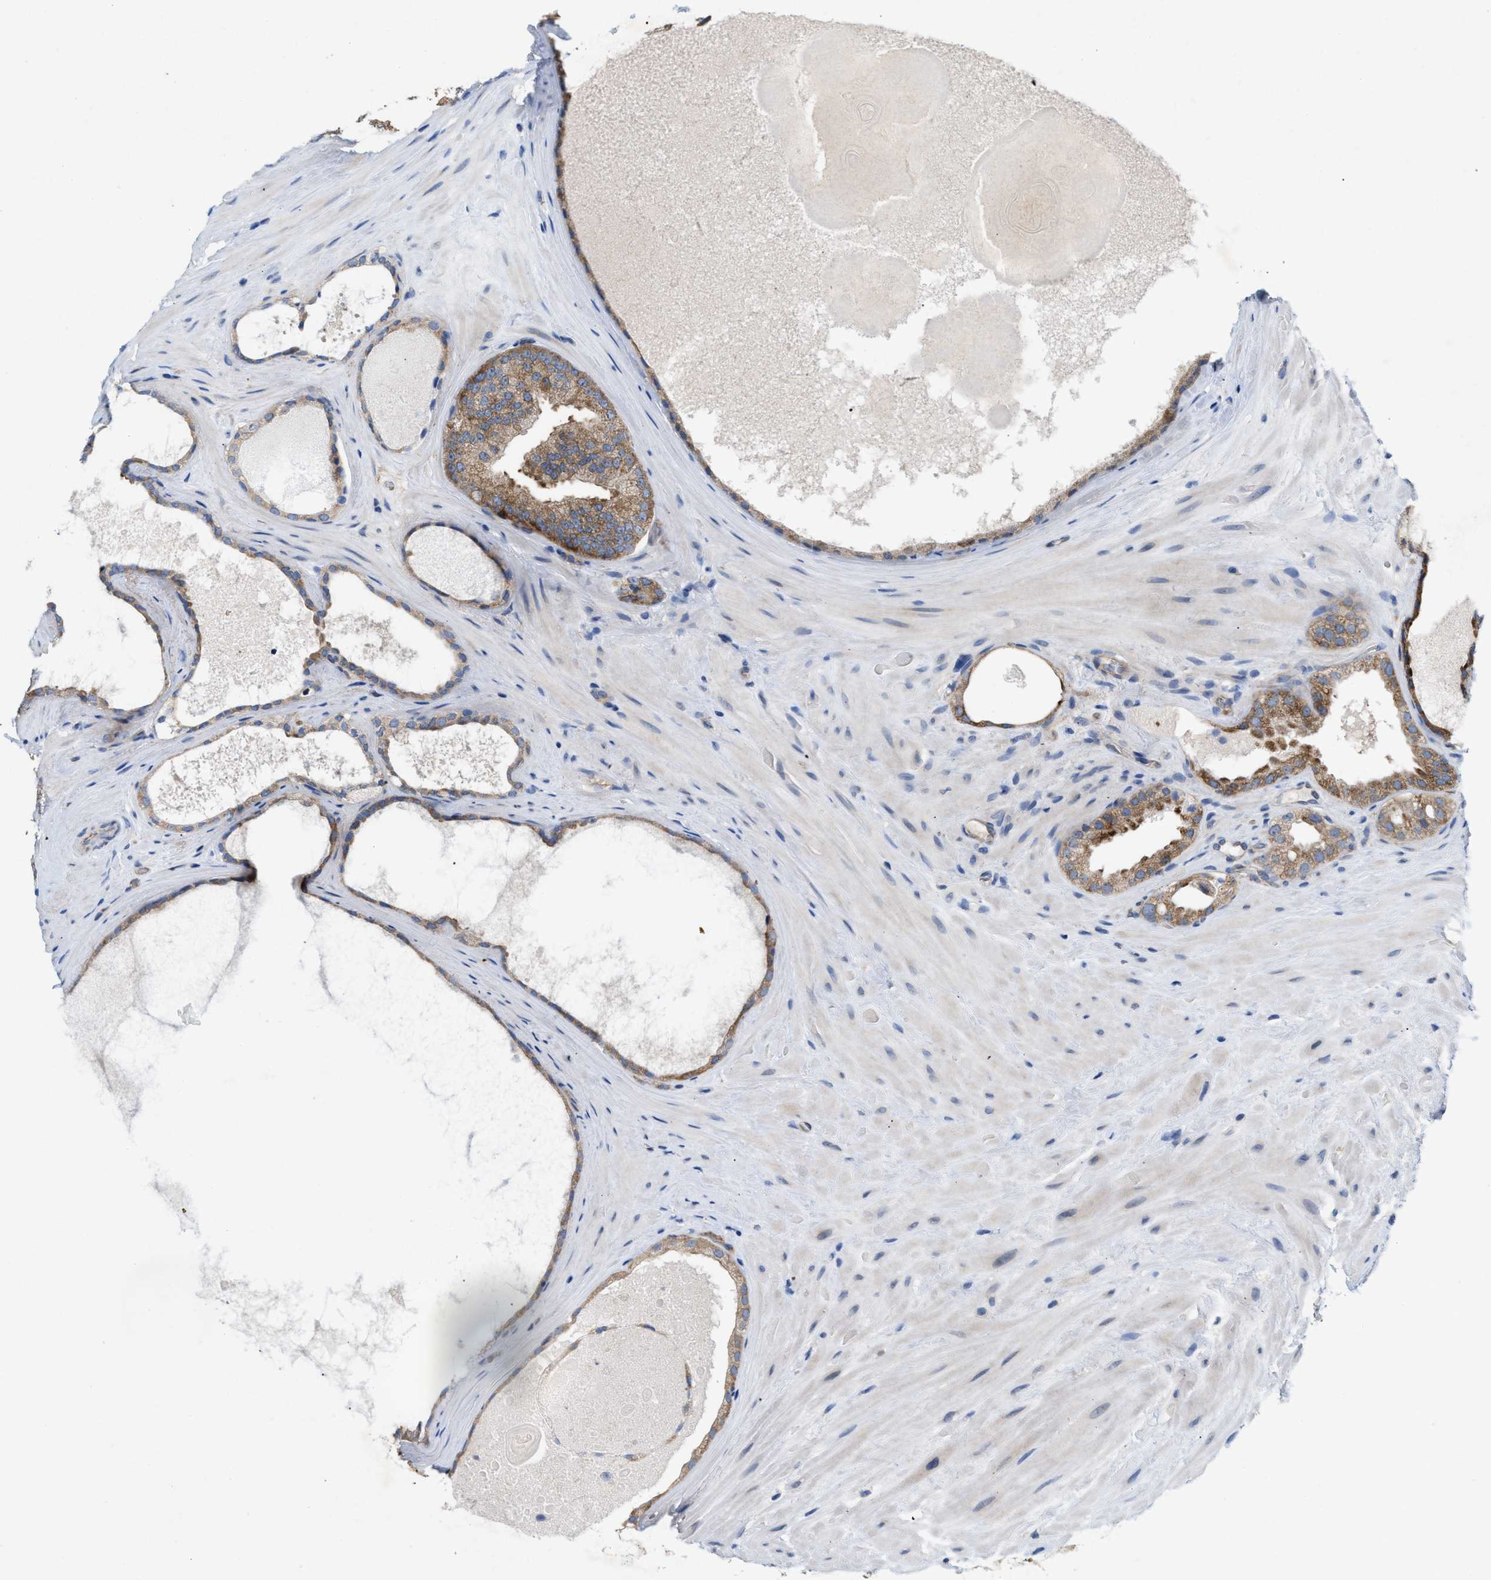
{"staining": {"intensity": "moderate", "quantity": ">75%", "location": "cytoplasmic/membranous"}, "tissue": "prostate cancer", "cell_type": "Tumor cells", "image_type": "cancer", "snomed": [{"axis": "morphology", "description": "Adenocarcinoma, Low grade"}, {"axis": "topography", "description": "Prostate"}], "caption": "IHC staining of prostate cancer, which demonstrates medium levels of moderate cytoplasmic/membranous positivity in approximately >75% of tumor cells indicating moderate cytoplasmic/membranous protein expression. The staining was performed using DAB (3,3'-diaminobenzidine) (brown) for protein detection and nuclei were counterstained in hematoxylin (blue).", "gene": "UBAP2", "patient": {"sex": "male", "age": 65}}